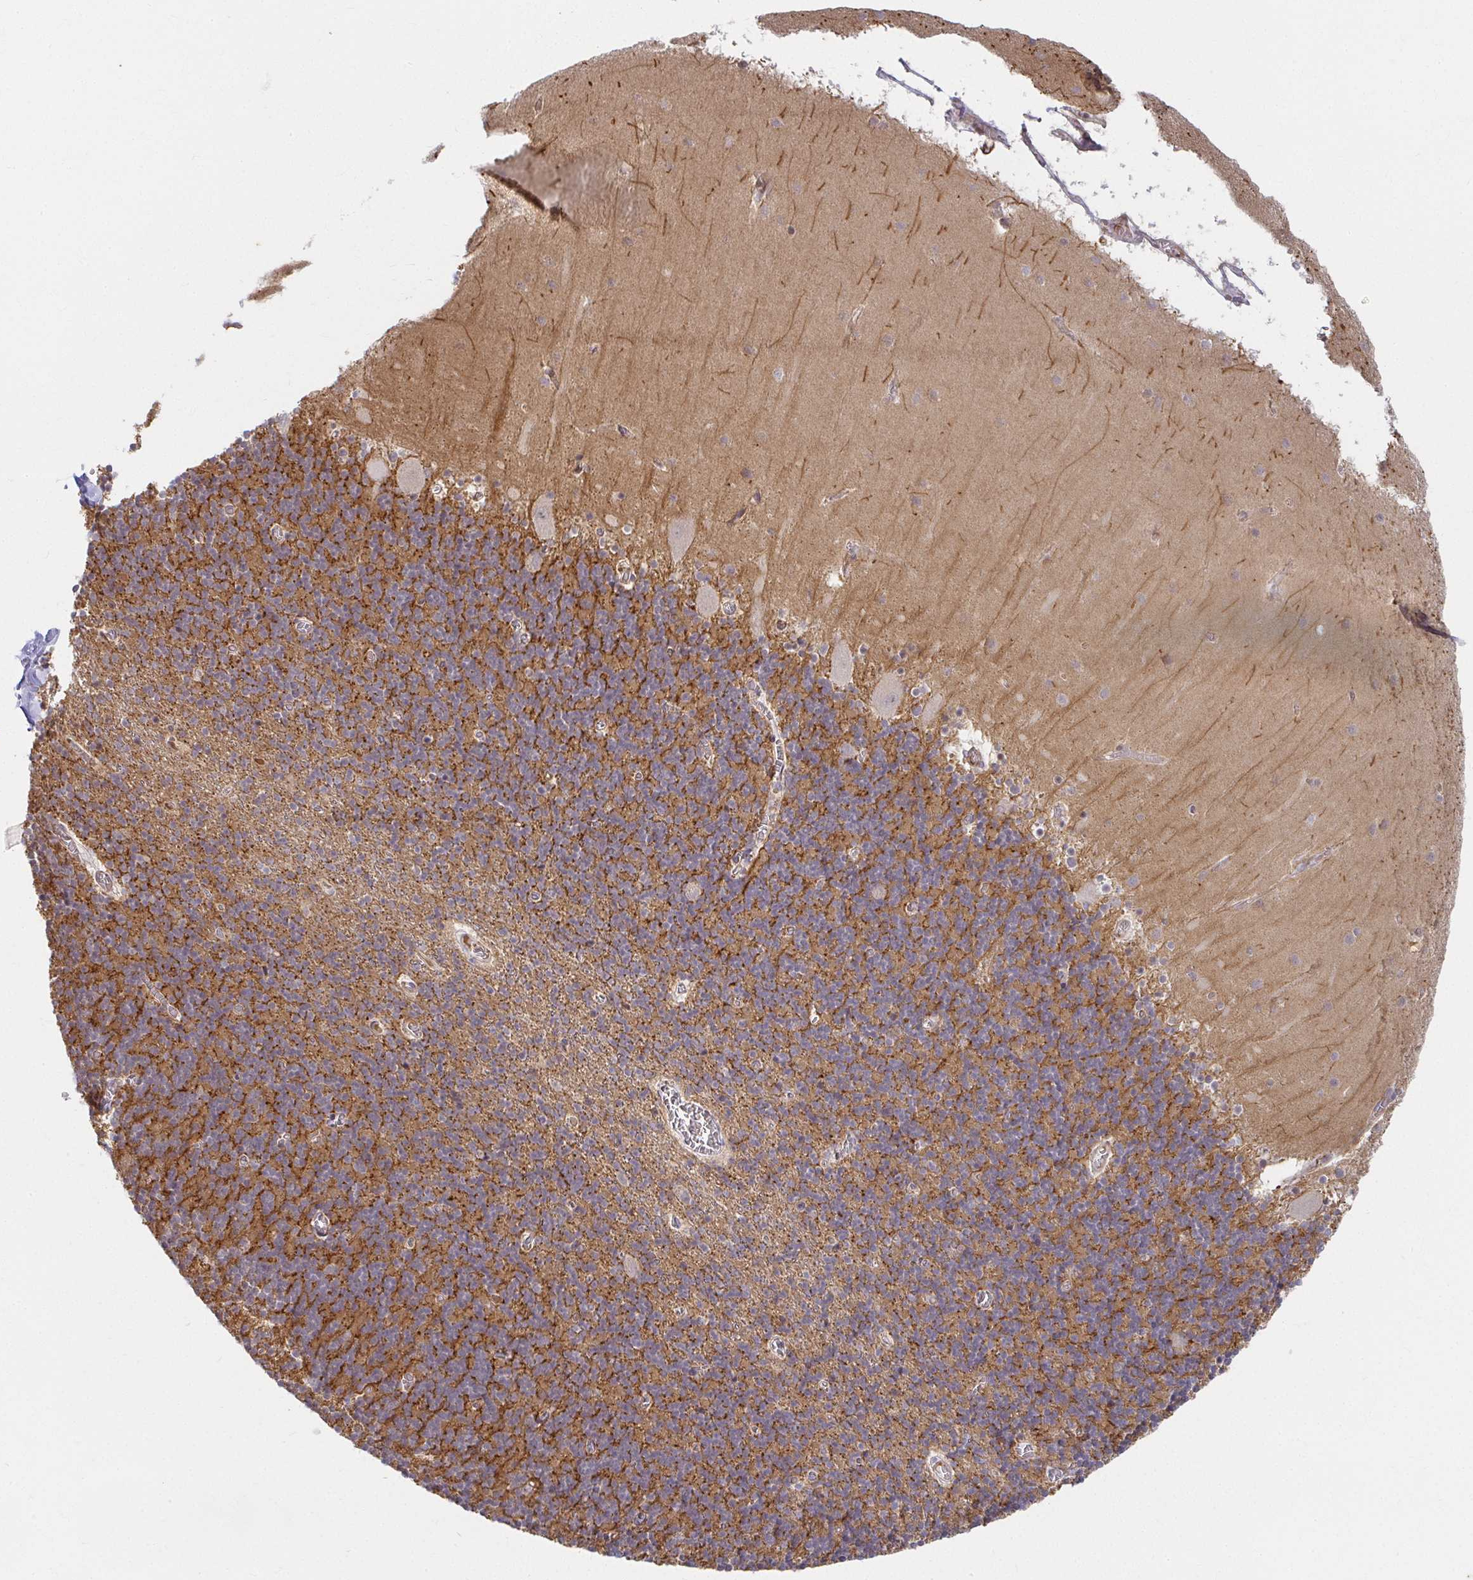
{"staining": {"intensity": "strong", "quantity": "<25%", "location": "cytoplasmic/membranous"}, "tissue": "cerebellum", "cell_type": "Cells in granular layer", "image_type": "normal", "snomed": [{"axis": "morphology", "description": "Normal tissue, NOS"}, {"axis": "topography", "description": "Cerebellum"}], "caption": "The histopathology image displays staining of normal cerebellum, revealing strong cytoplasmic/membranous protein staining (brown color) within cells in granular layer. (brown staining indicates protein expression, while blue staining denotes nuclei).", "gene": "ANK3", "patient": {"sex": "male", "age": 70}}